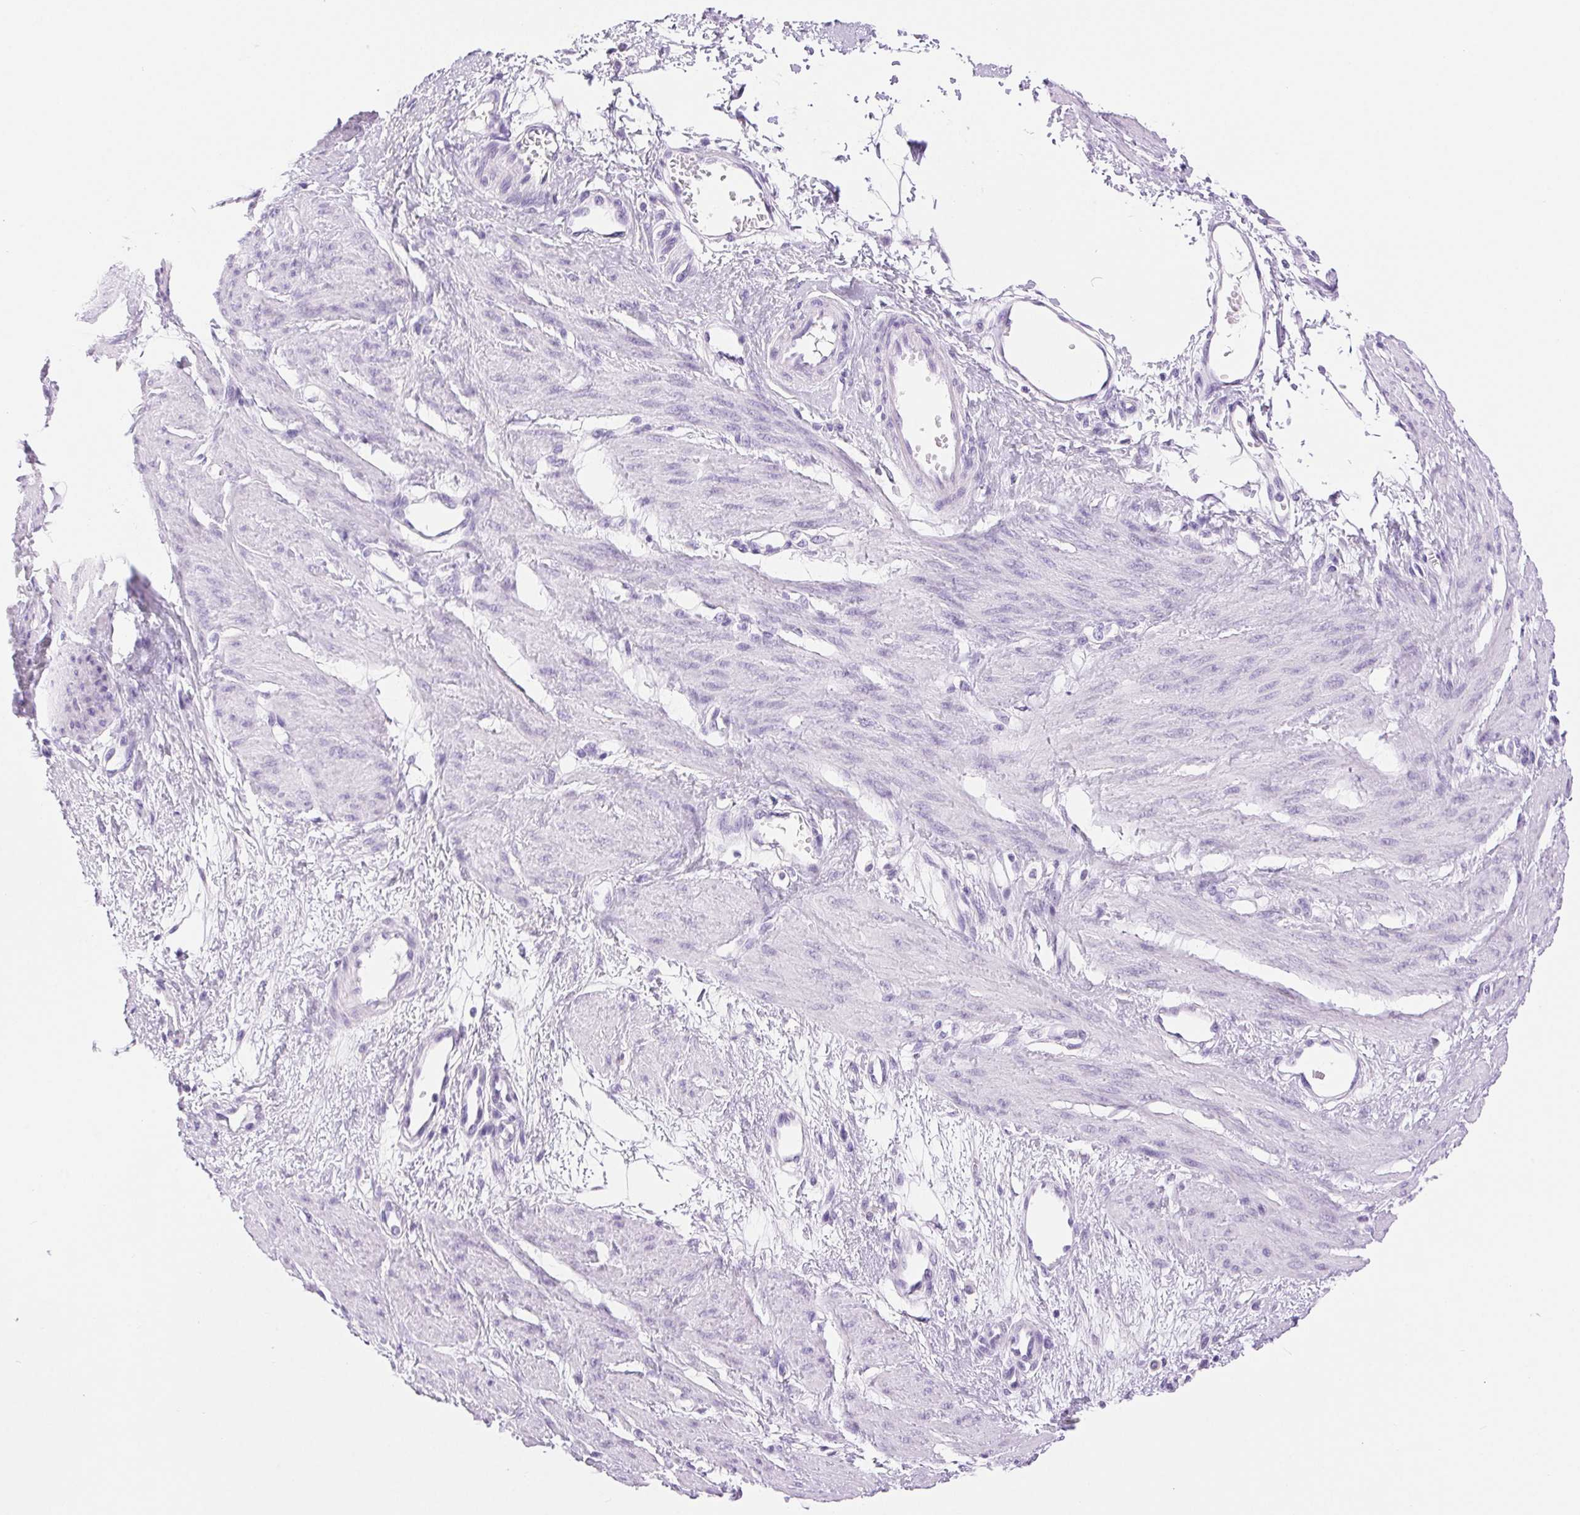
{"staining": {"intensity": "negative", "quantity": "none", "location": "none"}, "tissue": "smooth muscle", "cell_type": "Smooth muscle cells", "image_type": "normal", "snomed": [{"axis": "morphology", "description": "Normal tissue, NOS"}, {"axis": "topography", "description": "Smooth muscle"}, {"axis": "topography", "description": "Uterus"}], "caption": "Benign smooth muscle was stained to show a protein in brown. There is no significant staining in smooth muscle cells. (DAB (3,3'-diaminobenzidine) immunohistochemistry visualized using brightfield microscopy, high magnification).", "gene": "SERPINB3", "patient": {"sex": "female", "age": 39}}